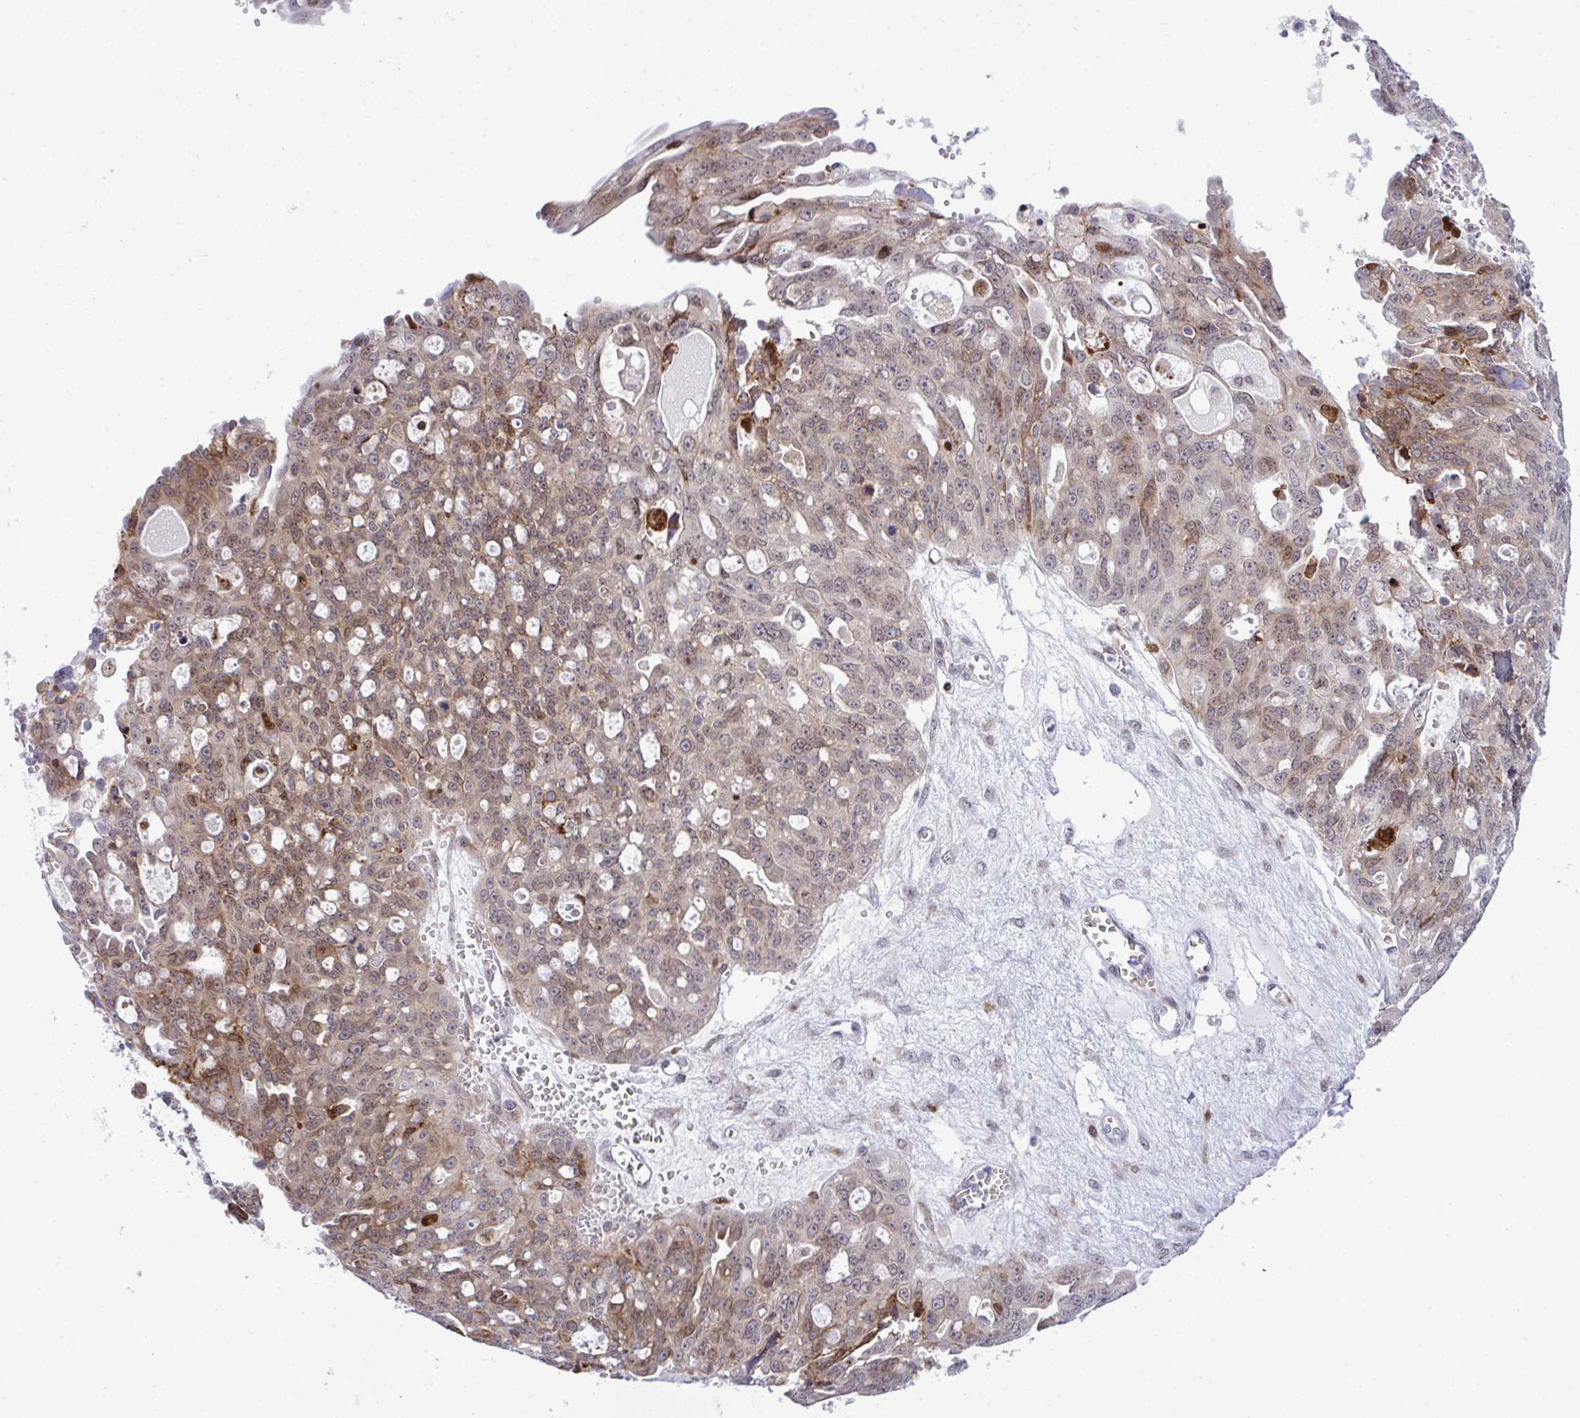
{"staining": {"intensity": "weak", "quantity": ">75%", "location": "cytoplasmic/membranous,nuclear"}, "tissue": "ovarian cancer", "cell_type": "Tumor cells", "image_type": "cancer", "snomed": [{"axis": "morphology", "description": "Carcinoma, endometroid"}, {"axis": "topography", "description": "Ovary"}], "caption": "Immunohistochemical staining of human endometroid carcinoma (ovarian) displays low levels of weak cytoplasmic/membranous and nuclear protein expression in approximately >75% of tumor cells.", "gene": "CASTOR2", "patient": {"sex": "female", "age": 70}}